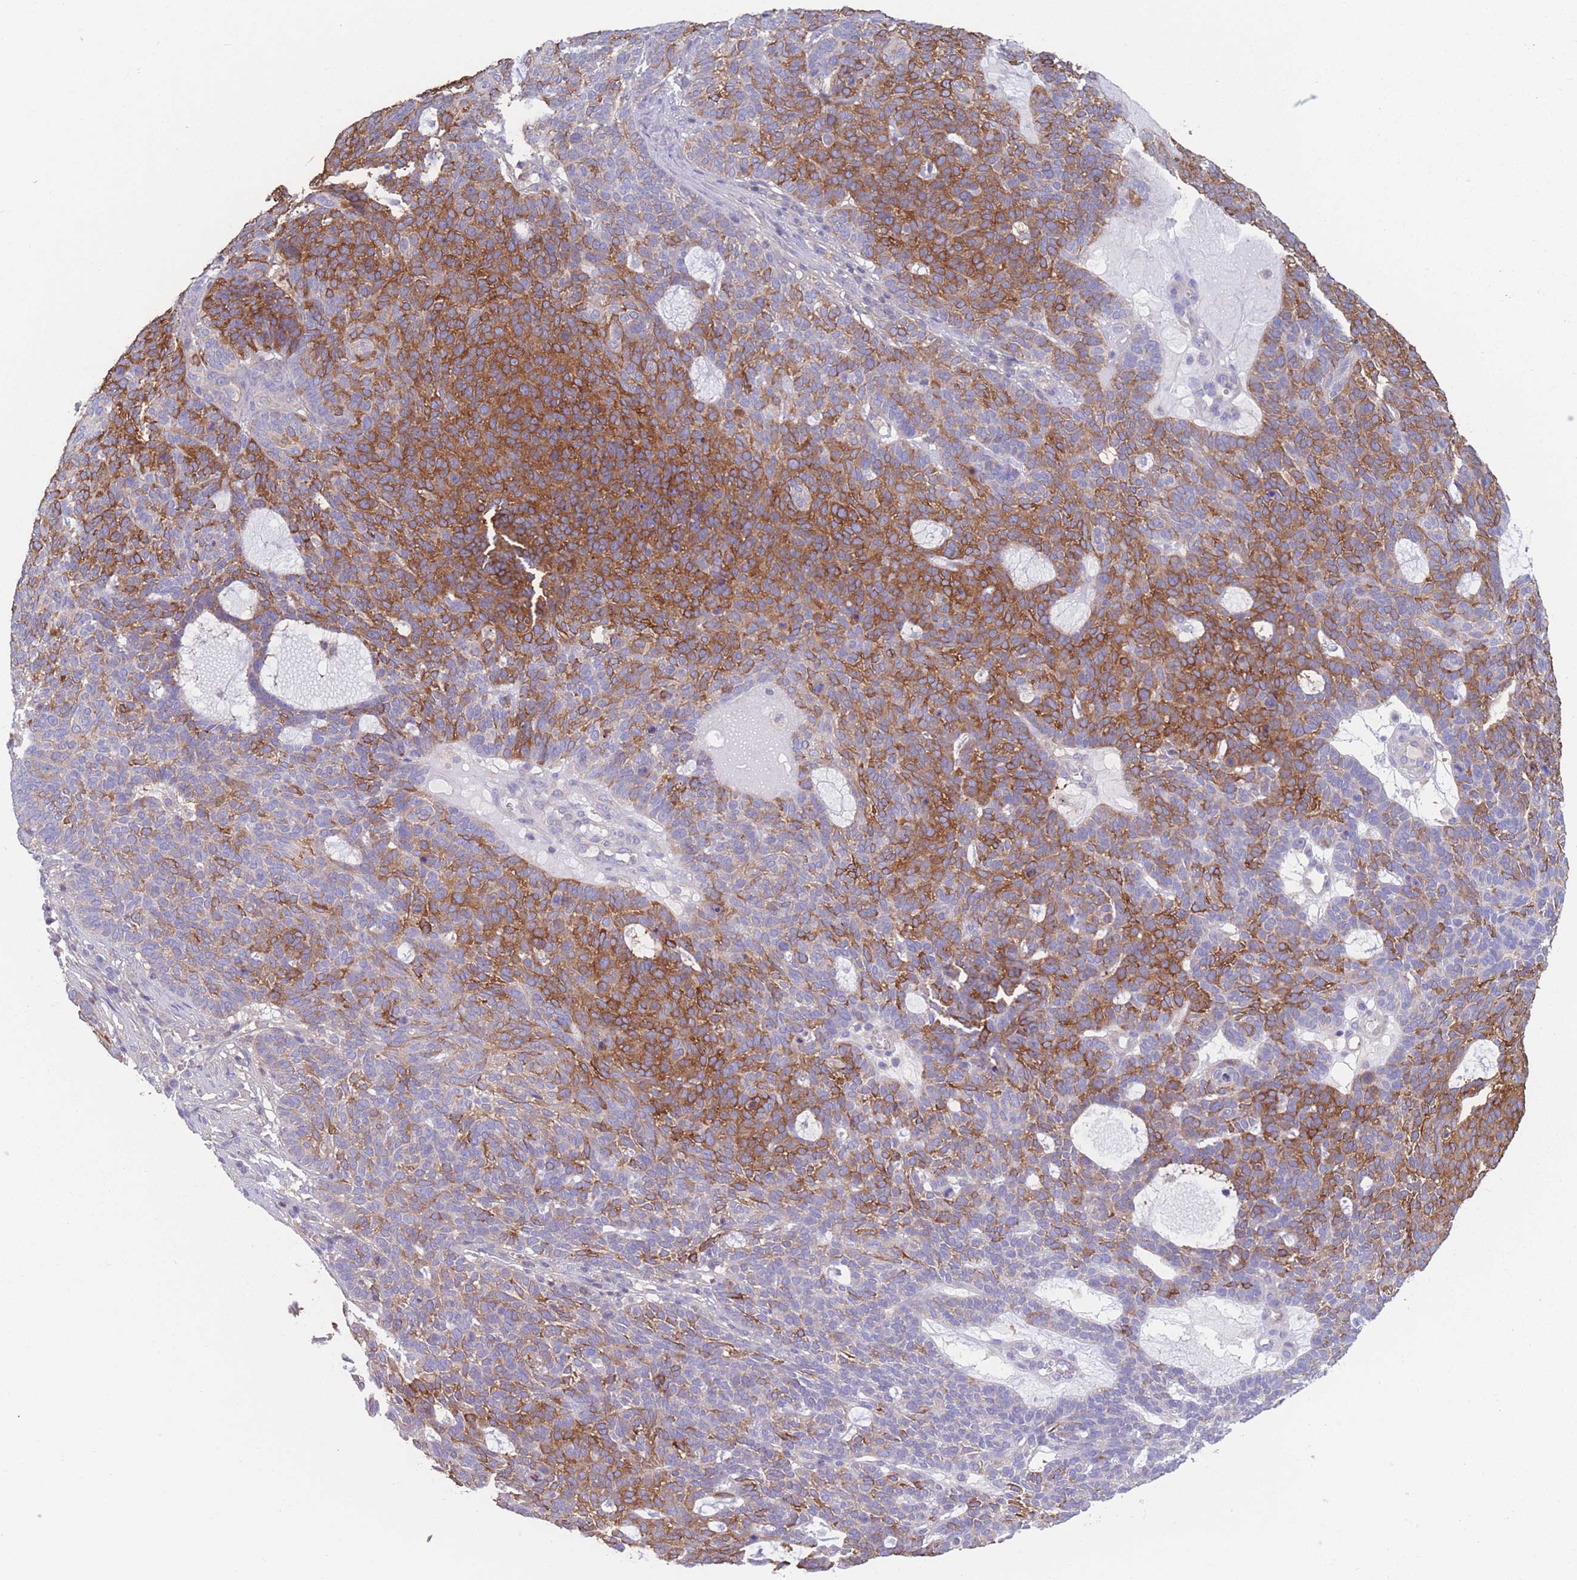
{"staining": {"intensity": "strong", "quantity": "25%-75%", "location": "cytoplasmic/membranous"}, "tissue": "skin cancer", "cell_type": "Tumor cells", "image_type": "cancer", "snomed": [{"axis": "morphology", "description": "Squamous cell carcinoma, NOS"}, {"axis": "topography", "description": "Skin"}], "caption": "Skin squamous cell carcinoma stained for a protein reveals strong cytoplasmic/membranous positivity in tumor cells.", "gene": "ADH1A", "patient": {"sex": "female", "age": 90}}